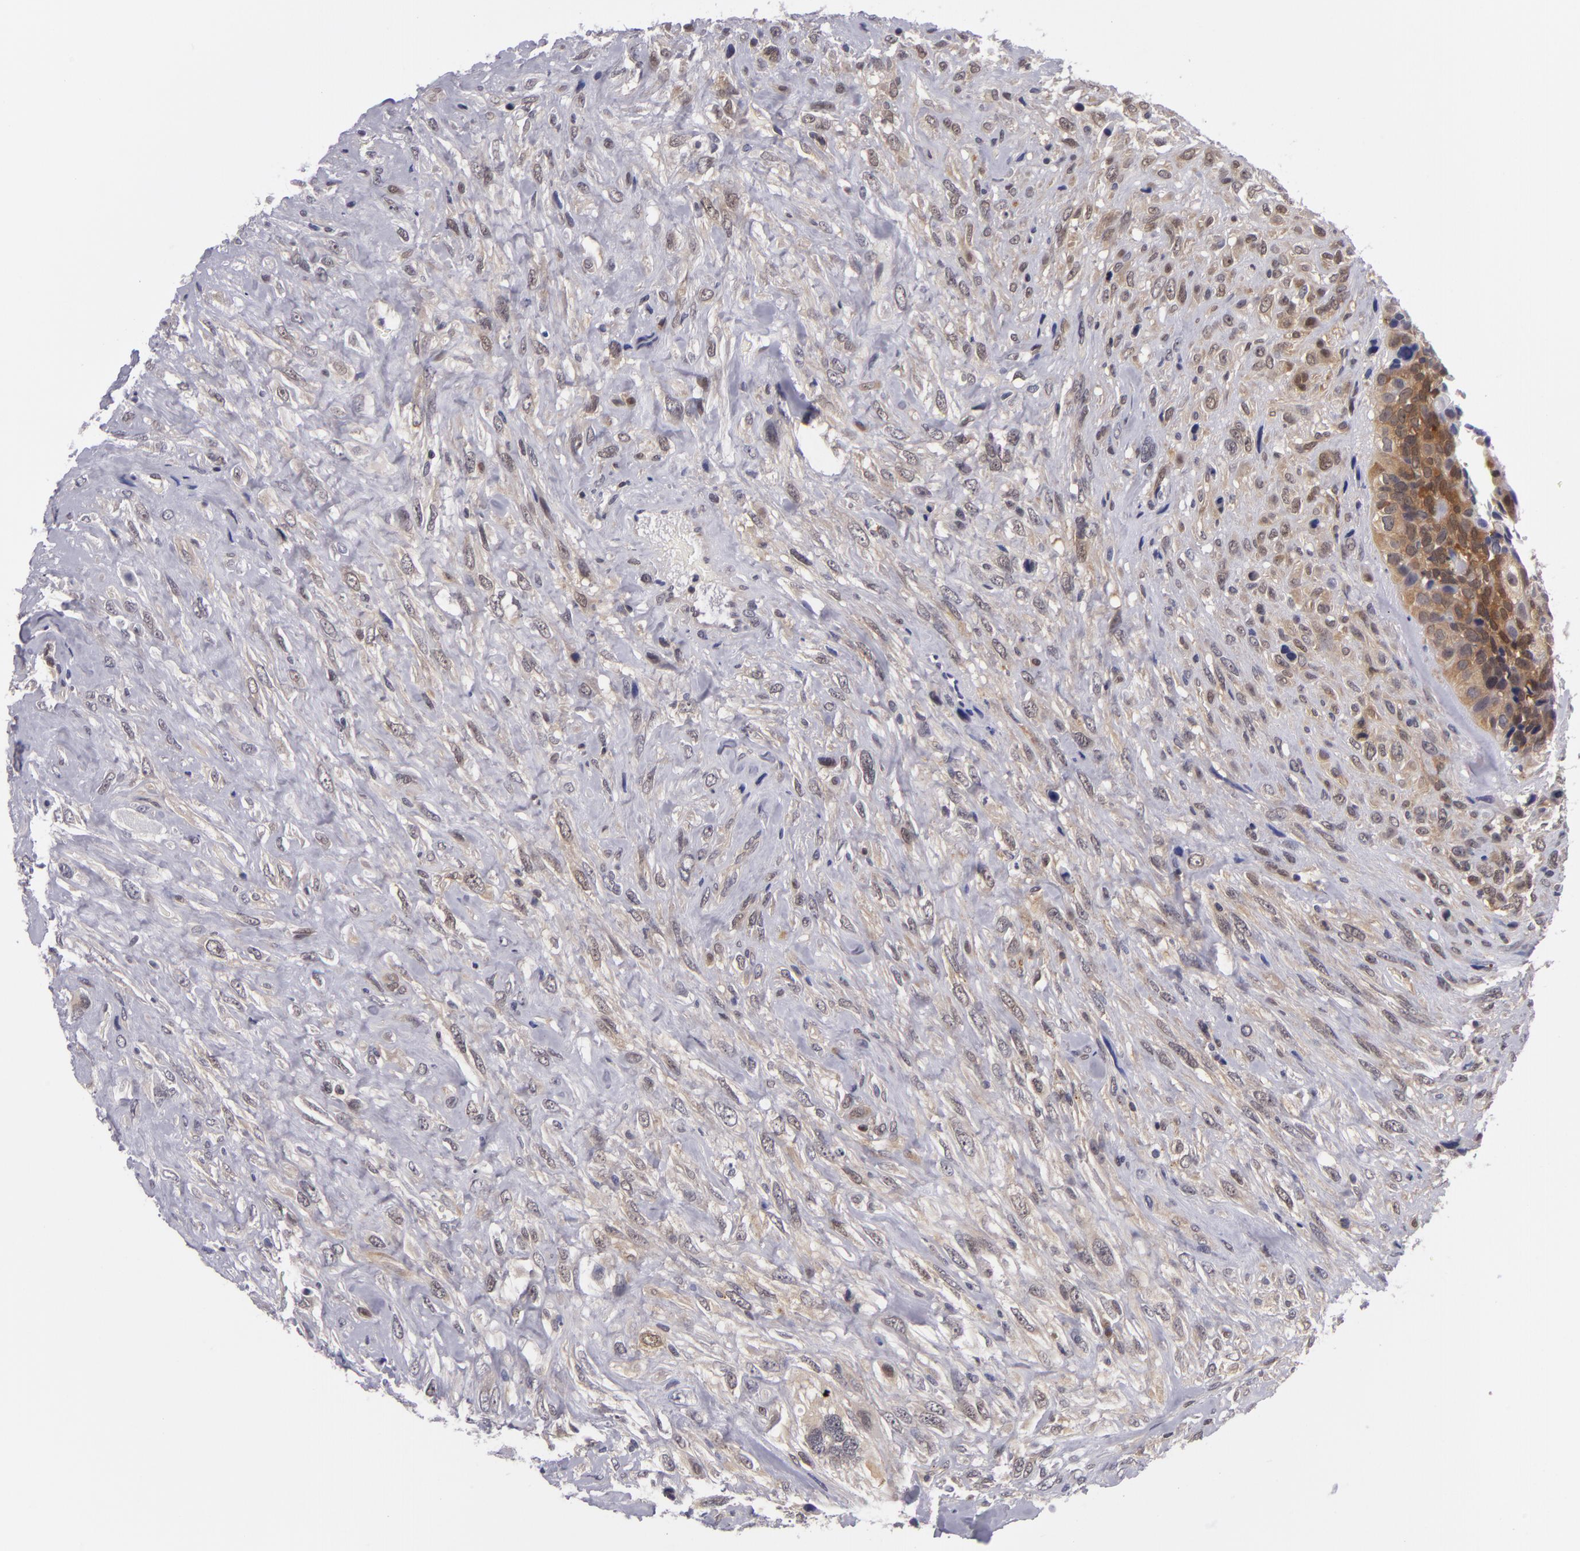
{"staining": {"intensity": "moderate", "quantity": "25%-75%", "location": "cytoplasmic/membranous"}, "tissue": "breast cancer", "cell_type": "Tumor cells", "image_type": "cancer", "snomed": [{"axis": "morphology", "description": "Neoplasm, malignant, NOS"}, {"axis": "topography", "description": "Breast"}], "caption": "Neoplasm (malignant) (breast) was stained to show a protein in brown. There is medium levels of moderate cytoplasmic/membranous expression in about 25%-75% of tumor cells.", "gene": "BCL10", "patient": {"sex": "female", "age": 50}}